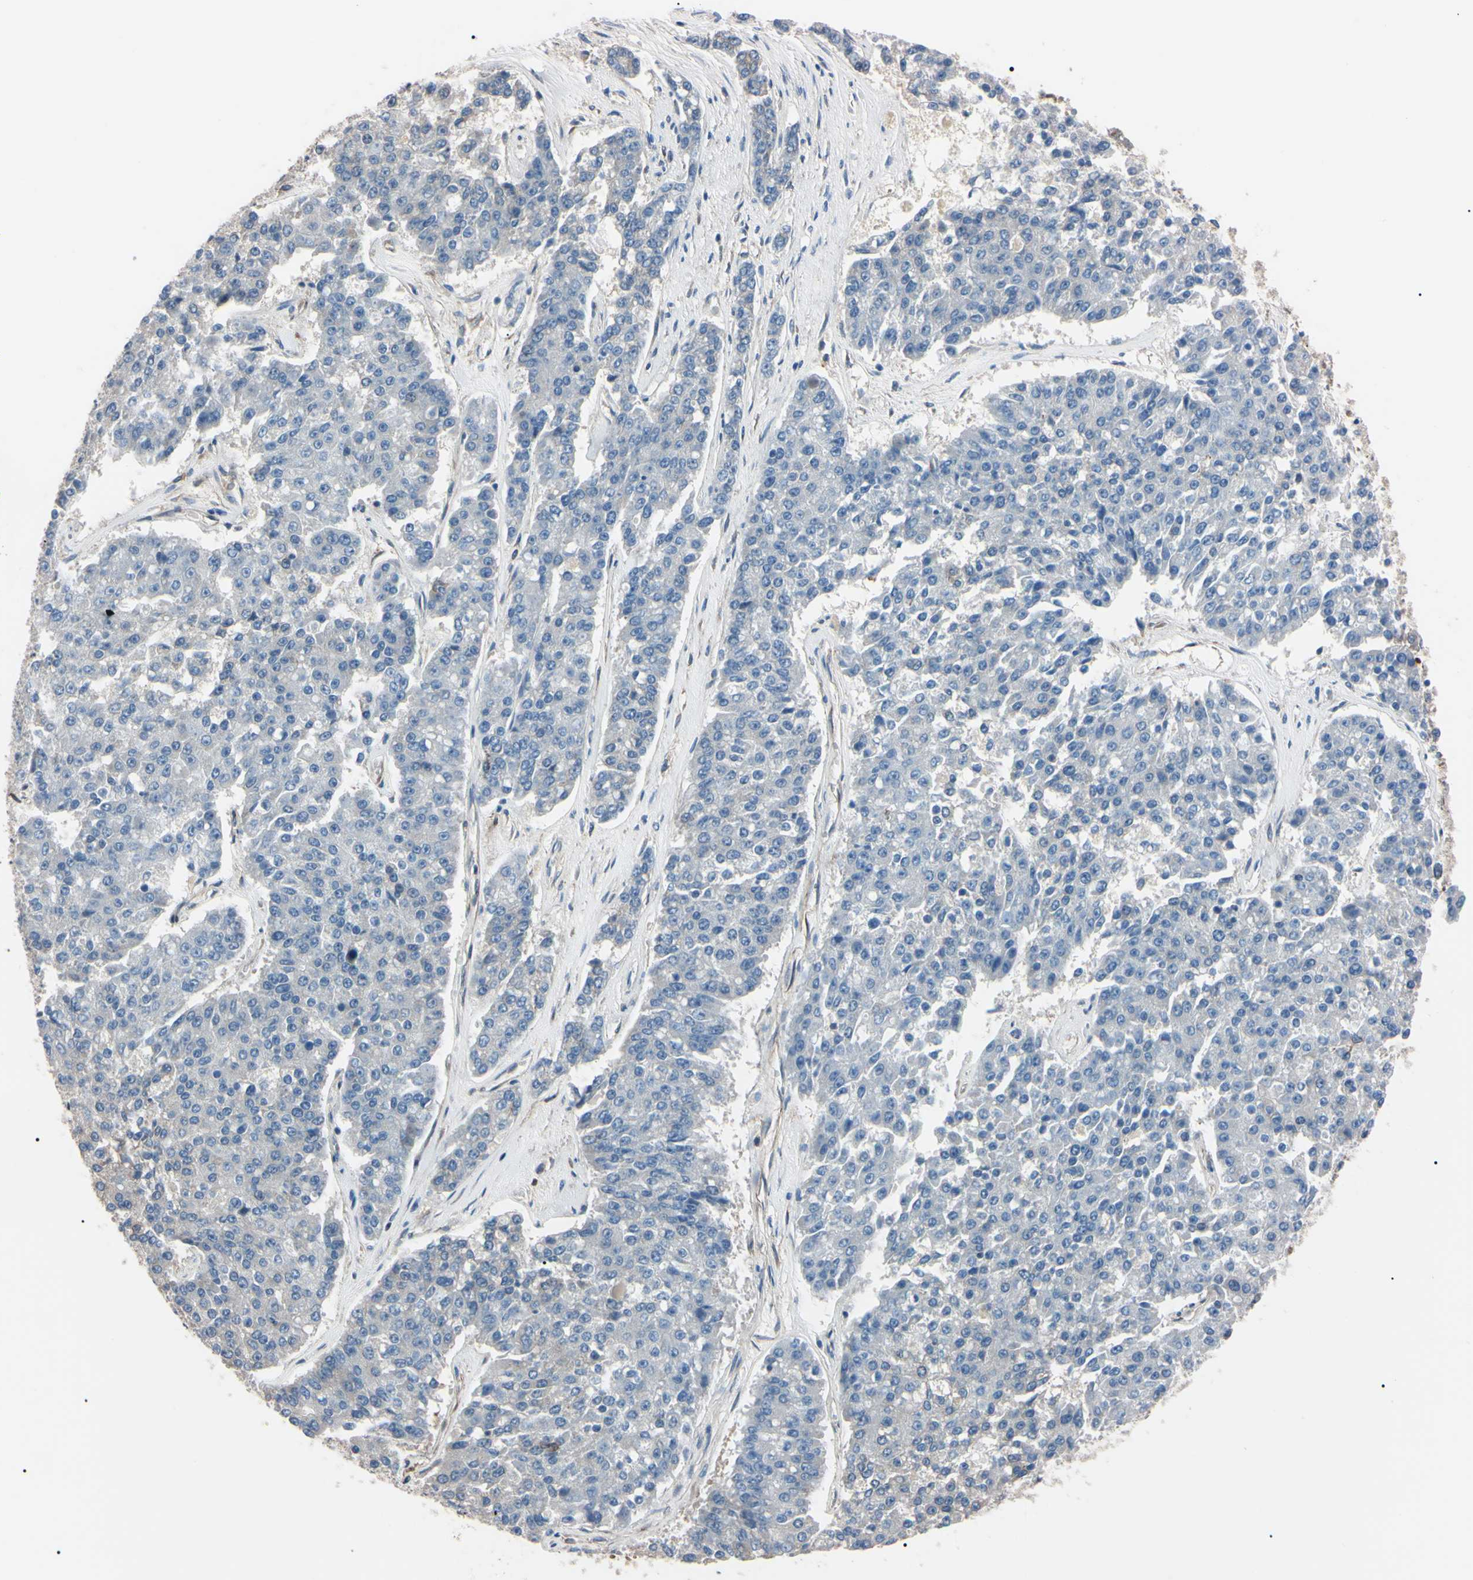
{"staining": {"intensity": "negative", "quantity": "none", "location": "none"}, "tissue": "pancreatic cancer", "cell_type": "Tumor cells", "image_type": "cancer", "snomed": [{"axis": "morphology", "description": "Adenocarcinoma, NOS"}, {"axis": "topography", "description": "Pancreas"}], "caption": "A high-resolution histopathology image shows IHC staining of adenocarcinoma (pancreatic), which shows no significant expression in tumor cells. (Stains: DAB (3,3'-diaminobenzidine) immunohistochemistry (IHC) with hematoxylin counter stain, Microscopy: brightfield microscopy at high magnification).", "gene": "PRKACA", "patient": {"sex": "male", "age": 50}}